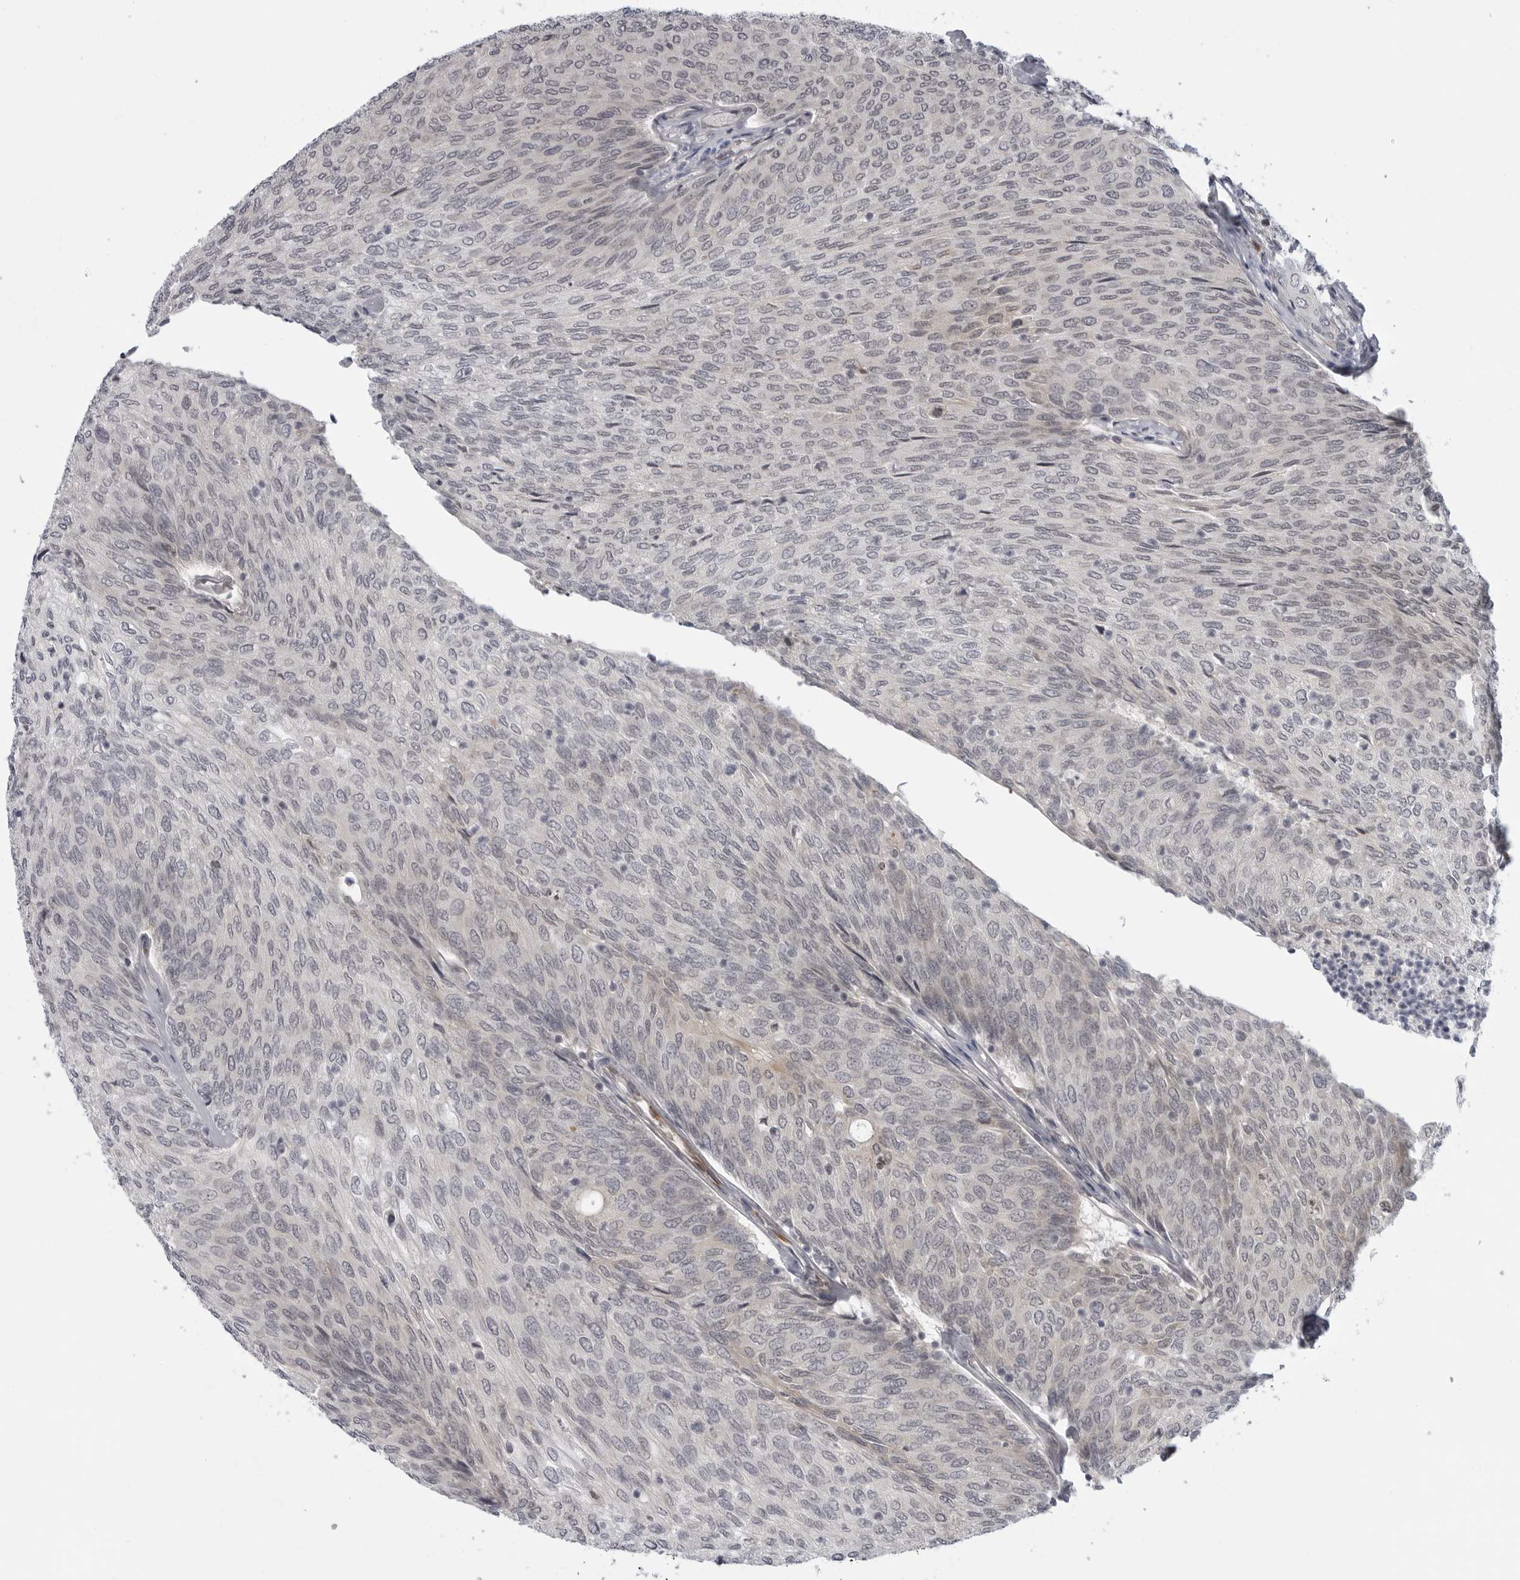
{"staining": {"intensity": "negative", "quantity": "none", "location": "none"}, "tissue": "urothelial cancer", "cell_type": "Tumor cells", "image_type": "cancer", "snomed": [{"axis": "morphology", "description": "Urothelial carcinoma, Low grade"}, {"axis": "topography", "description": "Urinary bladder"}], "caption": "This is an immunohistochemistry photomicrograph of urothelial cancer. There is no positivity in tumor cells.", "gene": "LRRC45", "patient": {"sex": "female", "age": 79}}